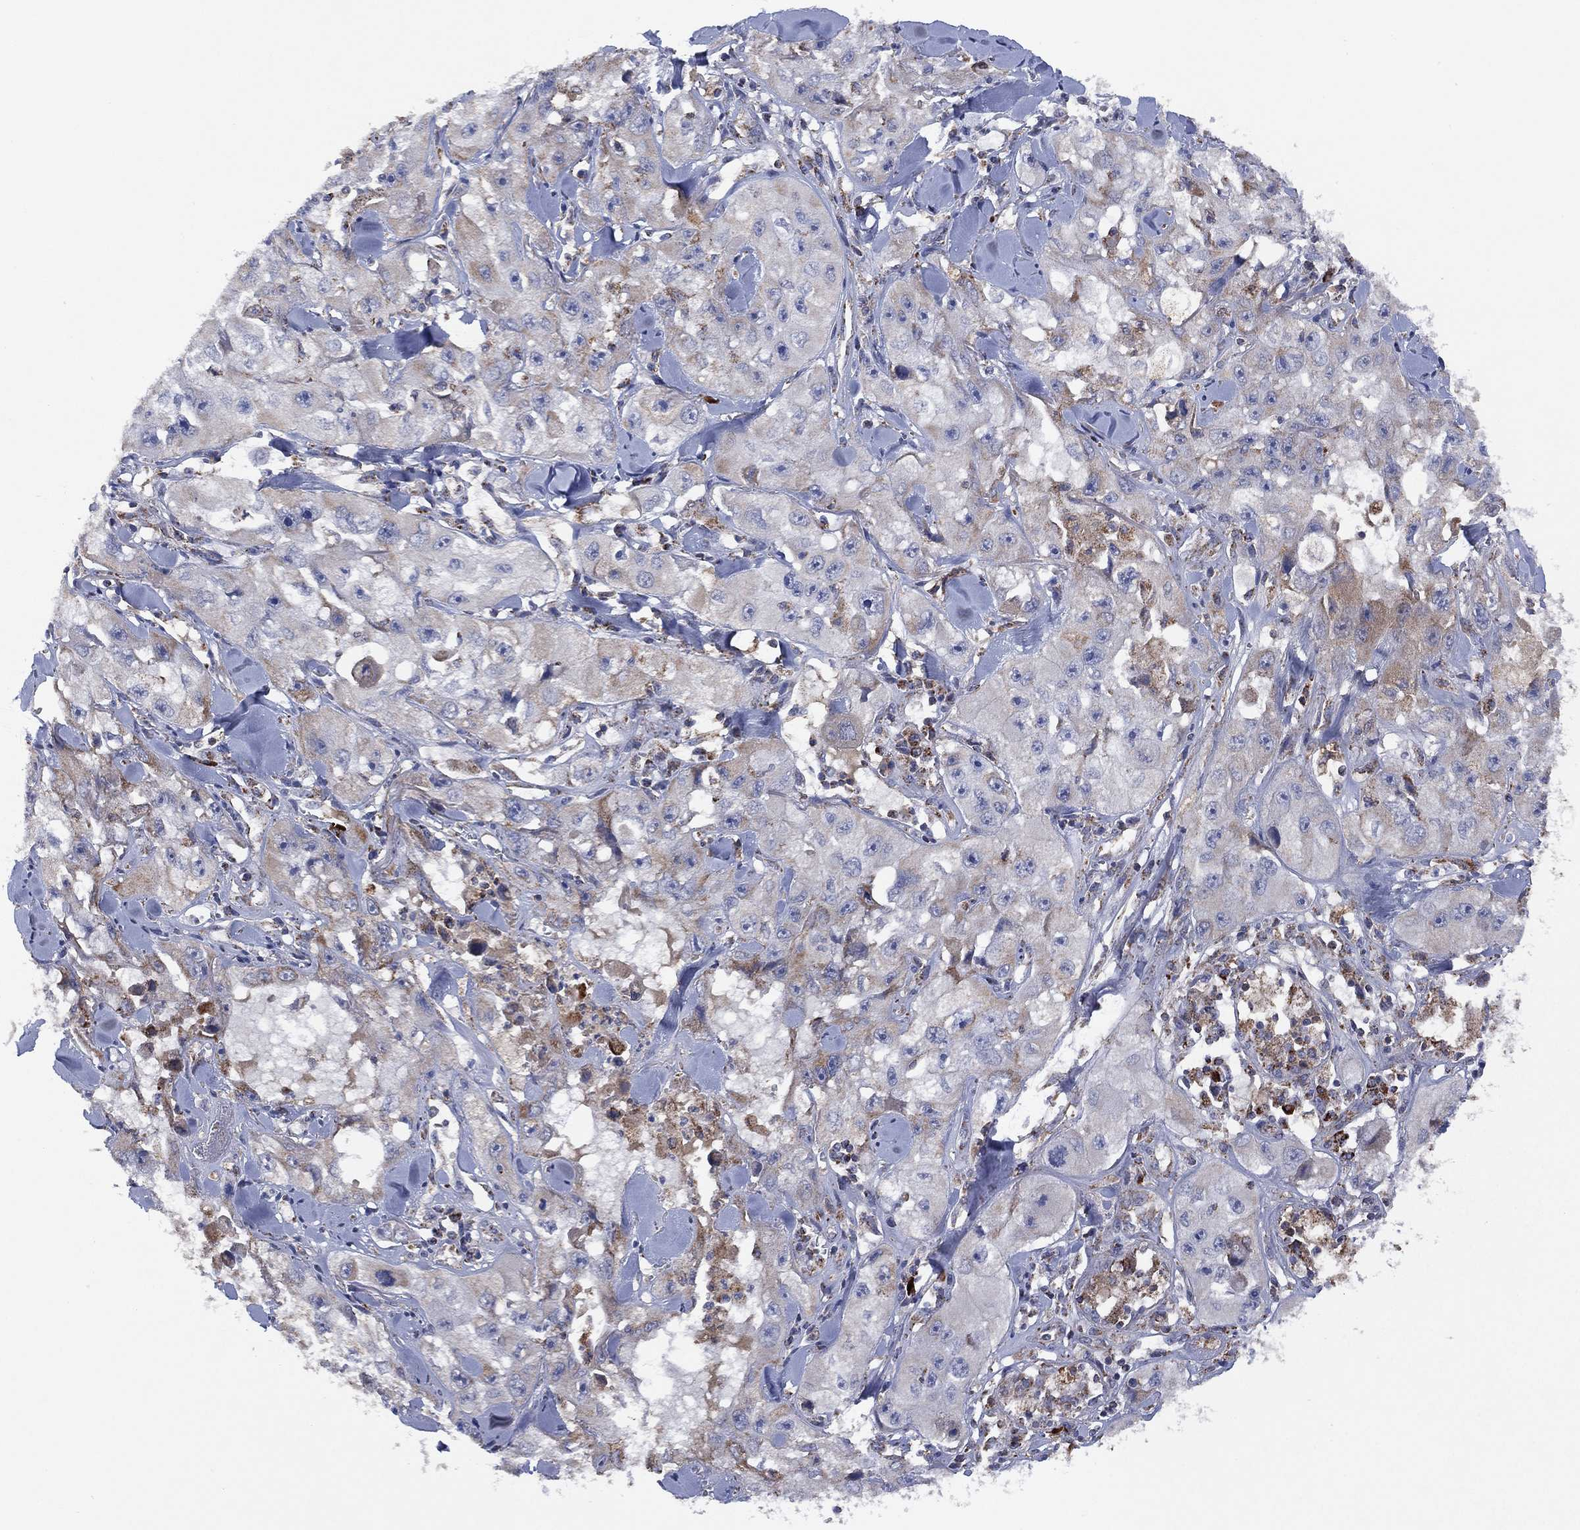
{"staining": {"intensity": "moderate", "quantity": "<25%", "location": "cytoplasmic/membranous"}, "tissue": "skin cancer", "cell_type": "Tumor cells", "image_type": "cancer", "snomed": [{"axis": "morphology", "description": "Squamous cell carcinoma, NOS"}, {"axis": "topography", "description": "Skin"}, {"axis": "topography", "description": "Subcutis"}], "caption": "An IHC histopathology image of tumor tissue is shown. Protein staining in brown highlights moderate cytoplasmic/membranous positivity in skin cancer within tumor cells.", "gene": "PPP2R5A", "patient": {"sex": "male", "age": 73}}